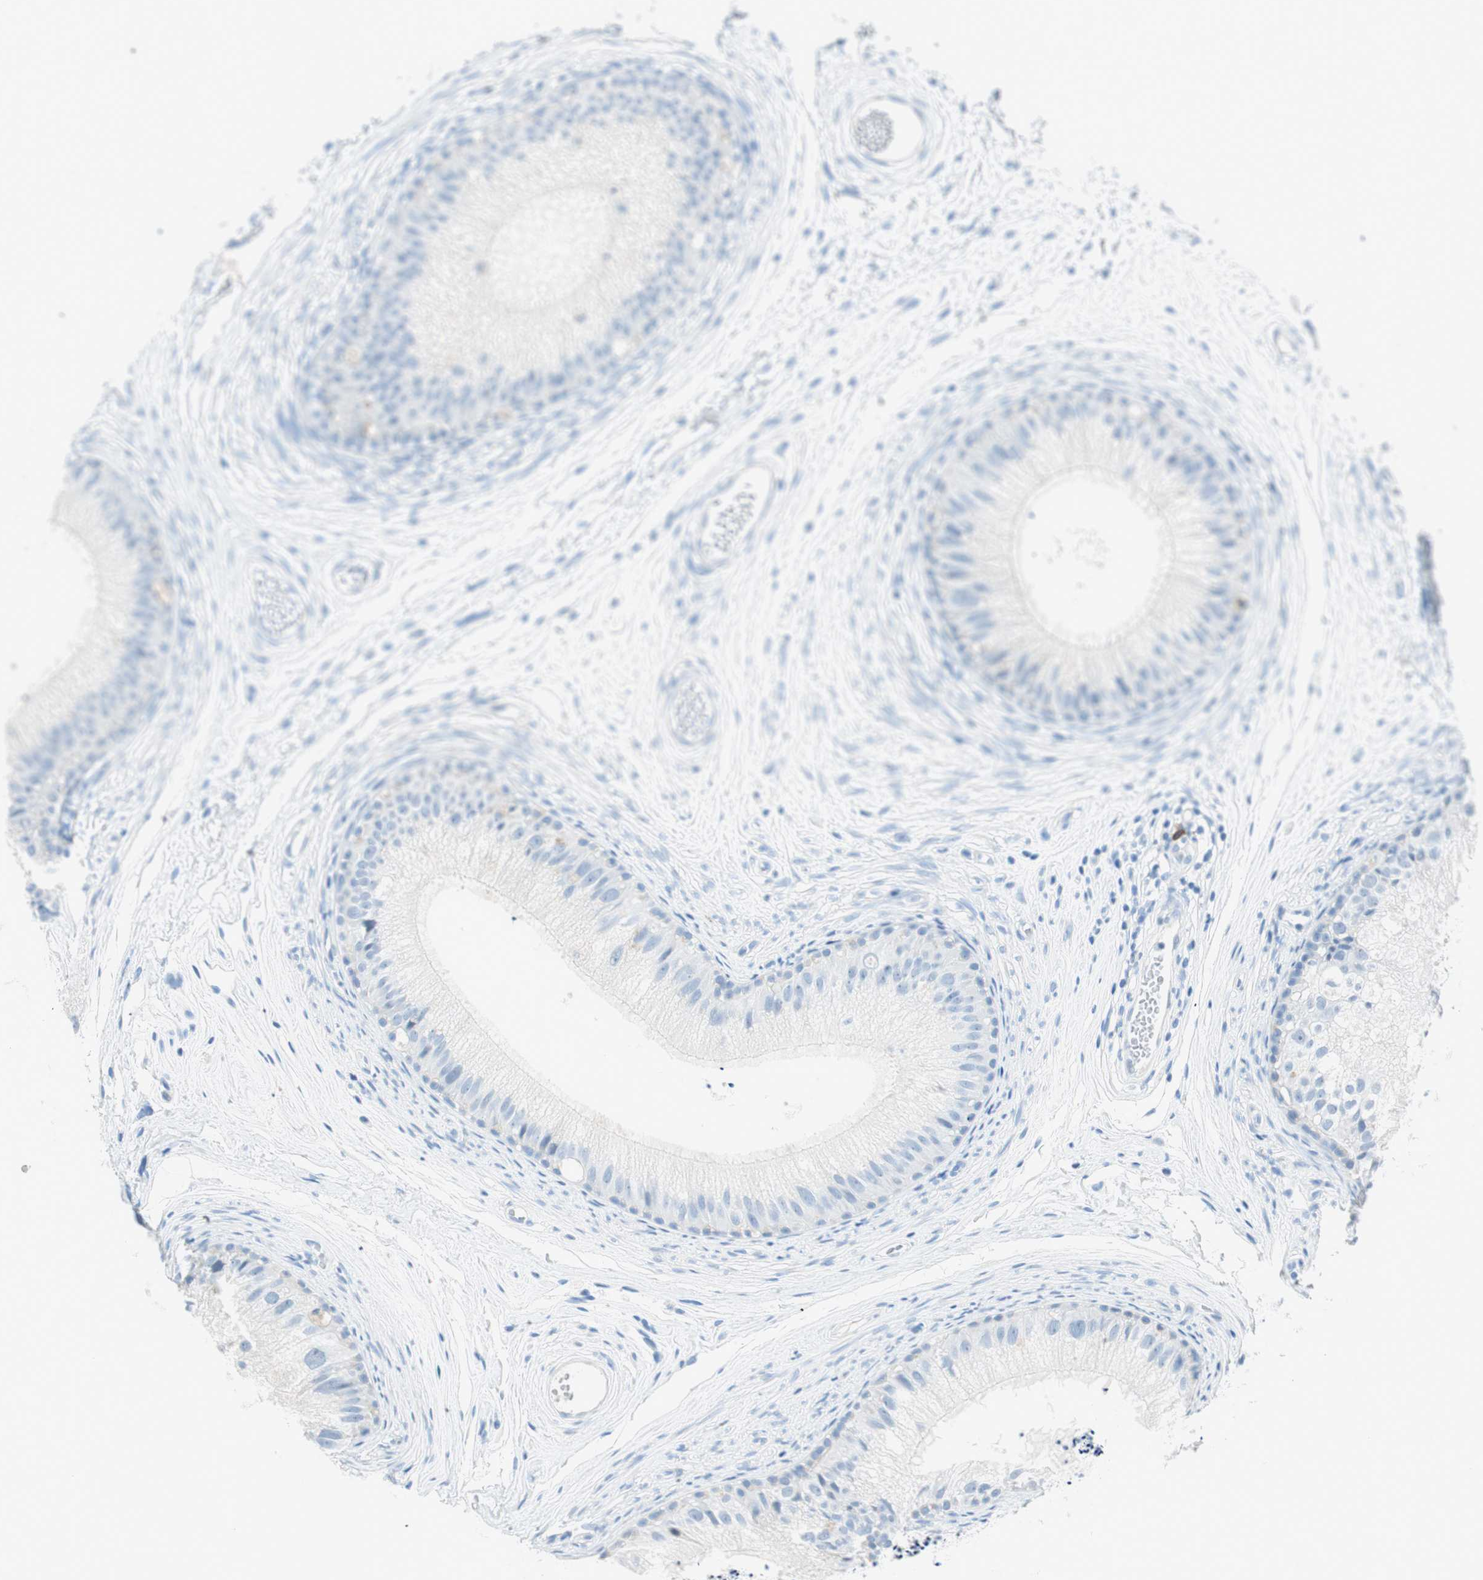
{"staining": {"intensity": "negative", "quantity": "none", "location": "none"}, "tissue": "epididymis", "cell_type": "Glandular cells", "image_type": "normal", "snomed": [{"axis": "morphology", "description": "Normal tissue, NOS"}, {"axis": "topography", "description": "Epididymis"}], "caption": "An immunohistochemistry (IHC) photomicrograph of unremarkable epididymis is shown. There is no staining in glandular cells of epididymis. (DAB (3,3'-diaminobenzidine) immunohistochemistry, high magnification).", "gene": "TNFRSF13C", "patient": {"sex": "male", "age": 56}}